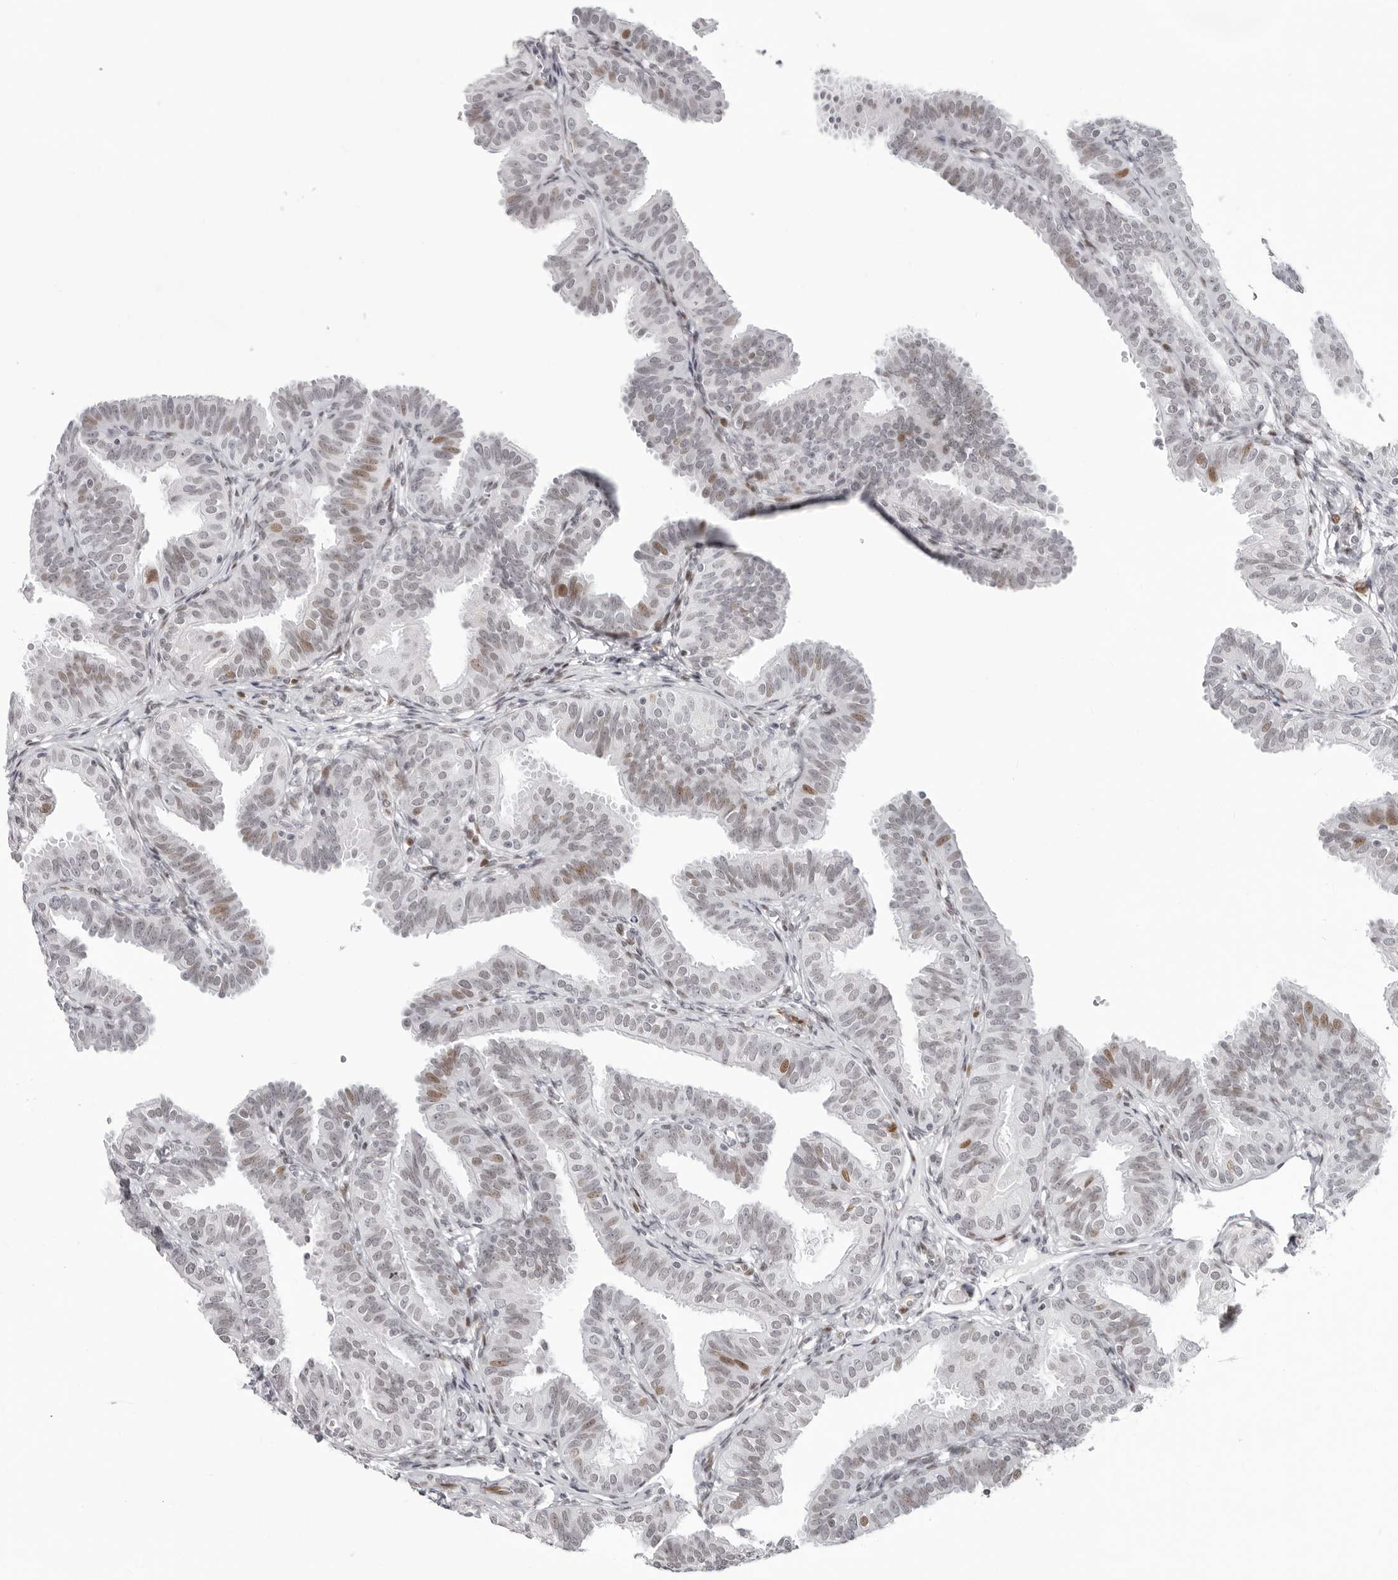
{"staining": {"intensity": "moderate", "quantity": "25%-75%", "location": "nuclear"}, "tissue": "fallopian tube", "cell_type": "Glandular cells", "image_type": "normal", "snomed": [{"axis": "morphology", "description": "Normal tissue, NOS"}, {"axis": "topography", "description": "Fallopian tube"}], "caption": "Moderate nuclear expression is identified in about 25%-75% of glandular cells in normal fallopian tube.", "gene": "NTPCR", "patient": {"sex": "female", "age": 35}}